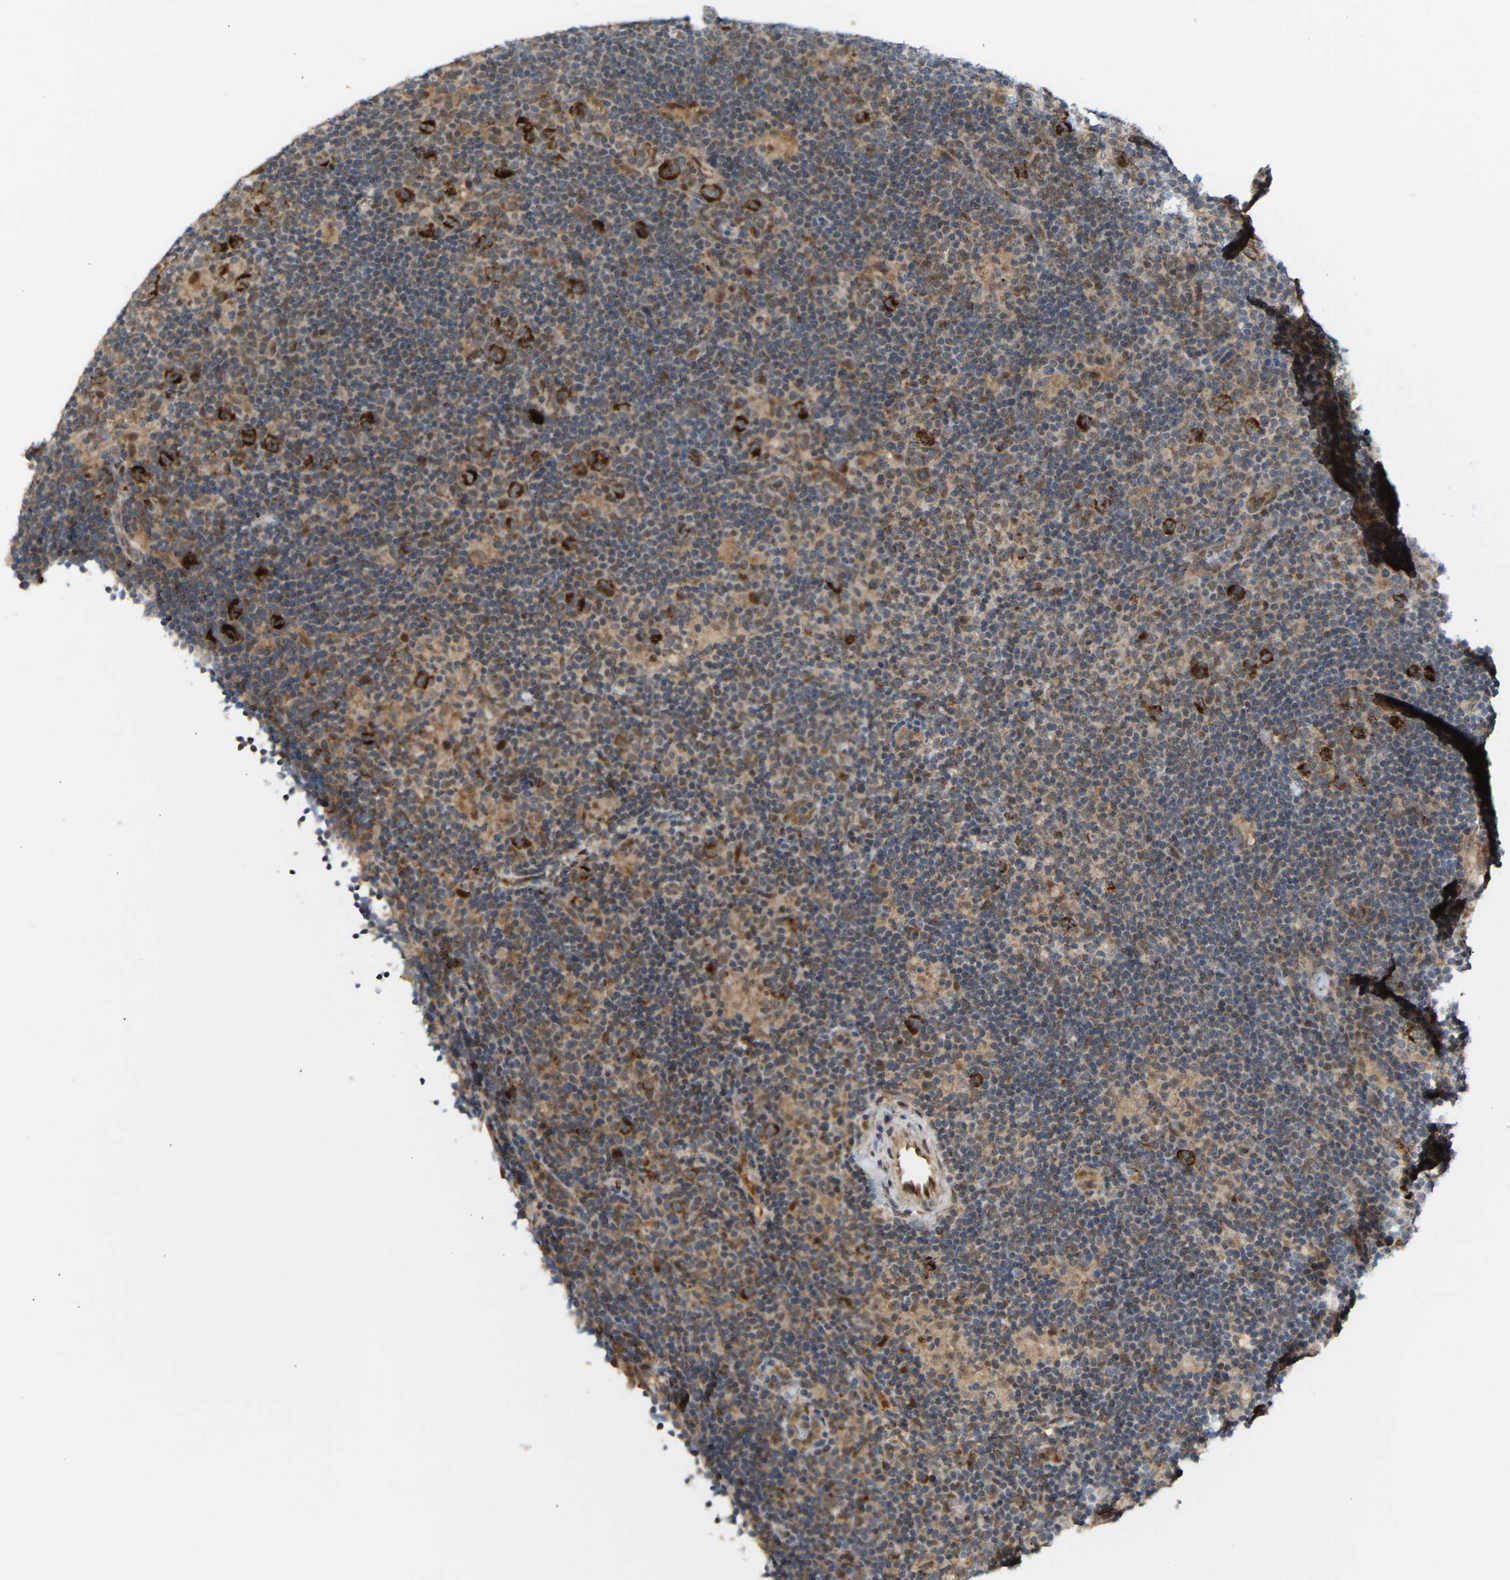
{"staining": {"intensity": "strong", "quantity": ">75%", "location": "cytoplasmic/membranous"}, "tissue": "lymphoma", "cell_type": "Tumor cells", "image_type": "cancer", "snomed": [{"axis": "morphology", "description": "Hodgkin's disease, NOS"}, {"axis": "topography", "description": "Lymph node"}], "caption": "Tumor cells reveal high levels of strong cytoplasmic/membranous staining in about >75% of cells in Hodgkin's disease.", "gene": "PTCD1", "patient": {"sex": "female", "age": 57}}